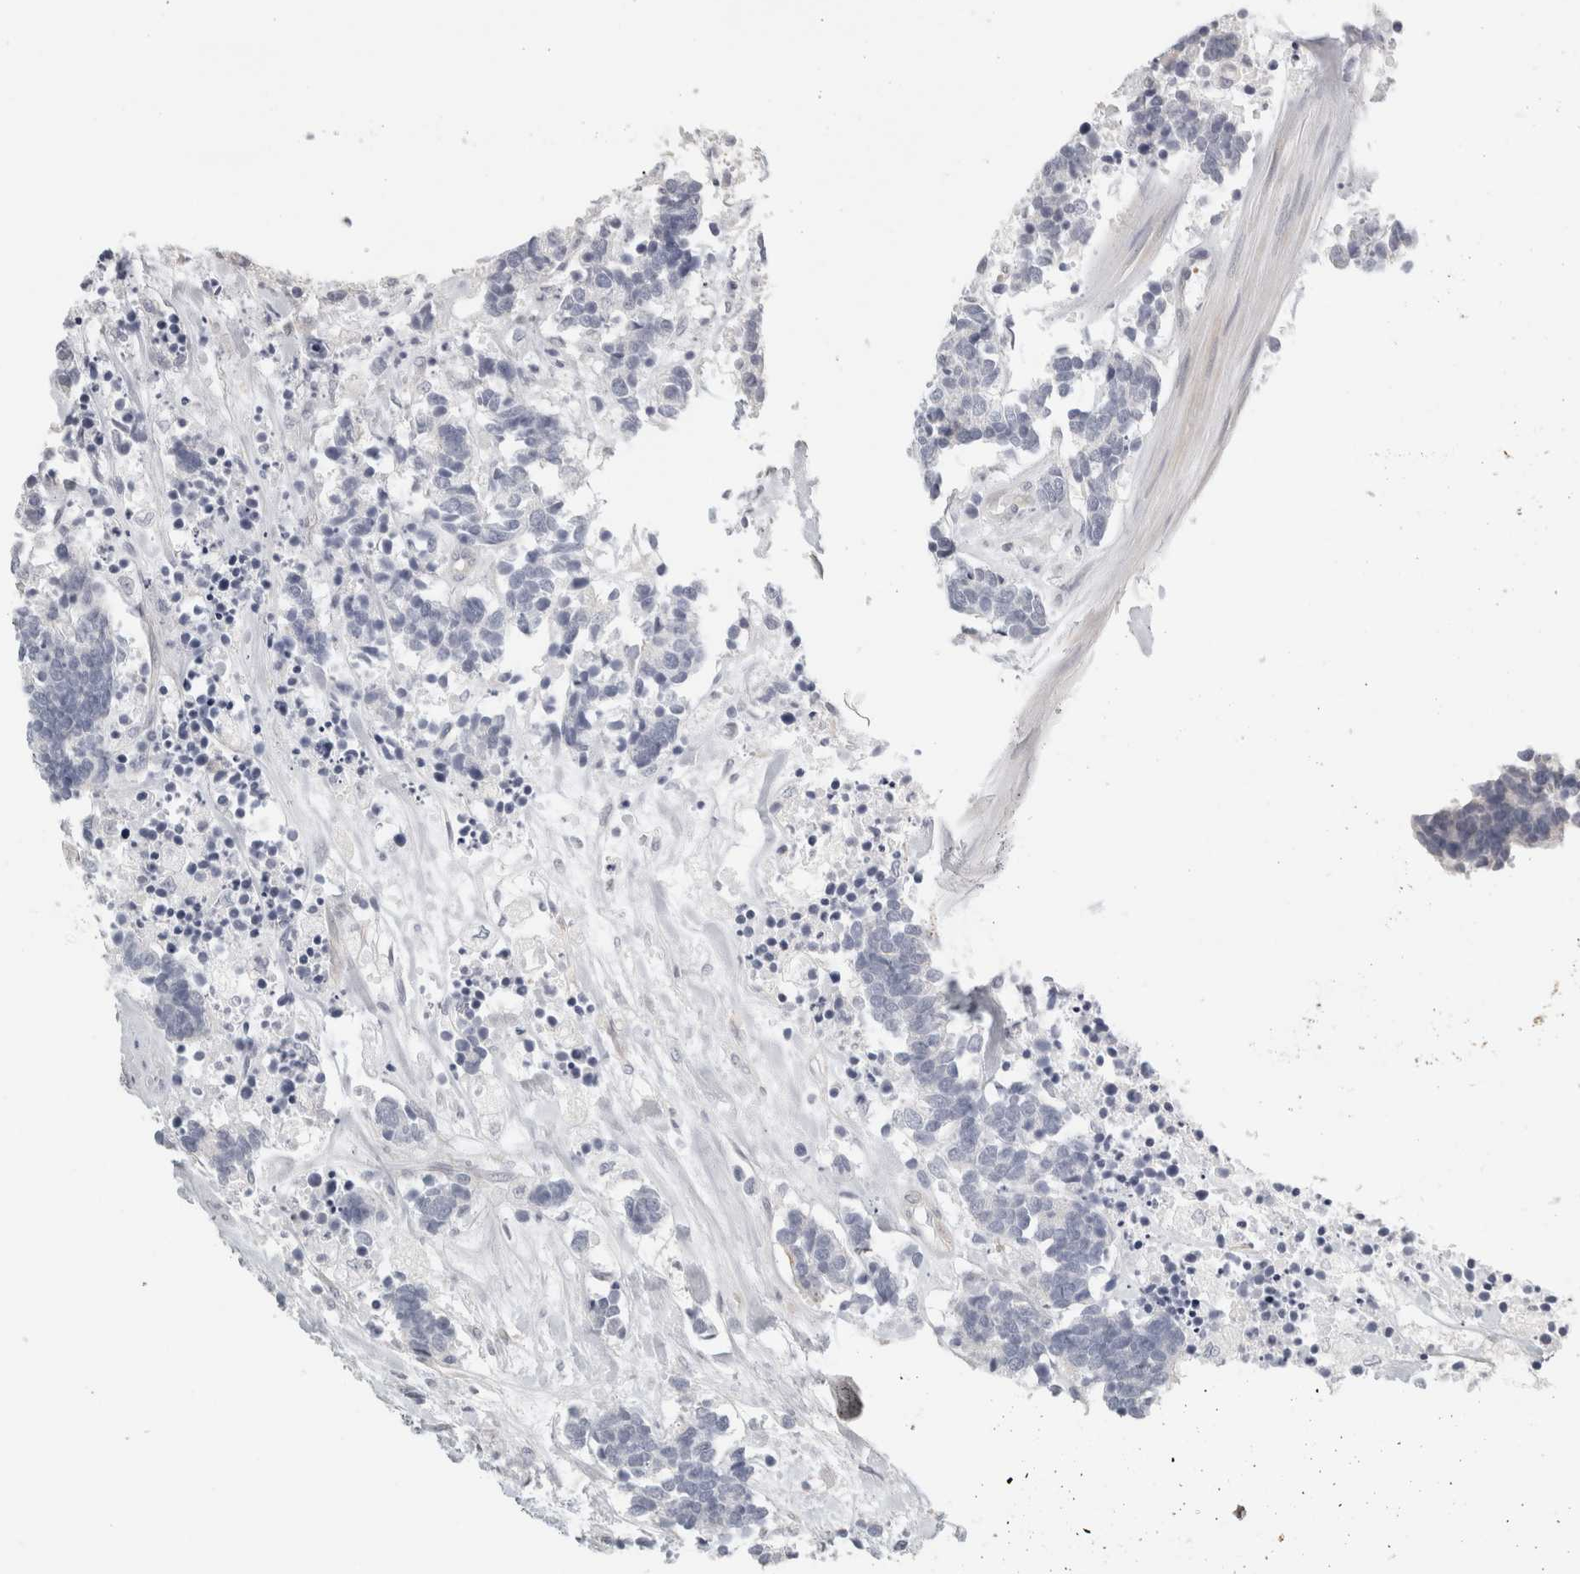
{"staining": {"intensity": "negative", "quantity": "none", "location": "none"}, "tissue": "carcinoid", "cell_type": "Tumor cells", "image_type": "cancer", "snomed": [{"axis": "morphology", "description": "Carcinoma, NOS"}, {"axis": "morphology", "description": "Carcinoid, malignant, NOS"}, {"axis": "topography", "description": "Urinary bladder"}], "caption": "Tumor cells show no significant protein expression in malignant carcinoid. (DAB IHC visualized using brightfield microscopy, high magnification).", "gene": "FBLIM1", "patient": {"sex": "male", "age": 57}}